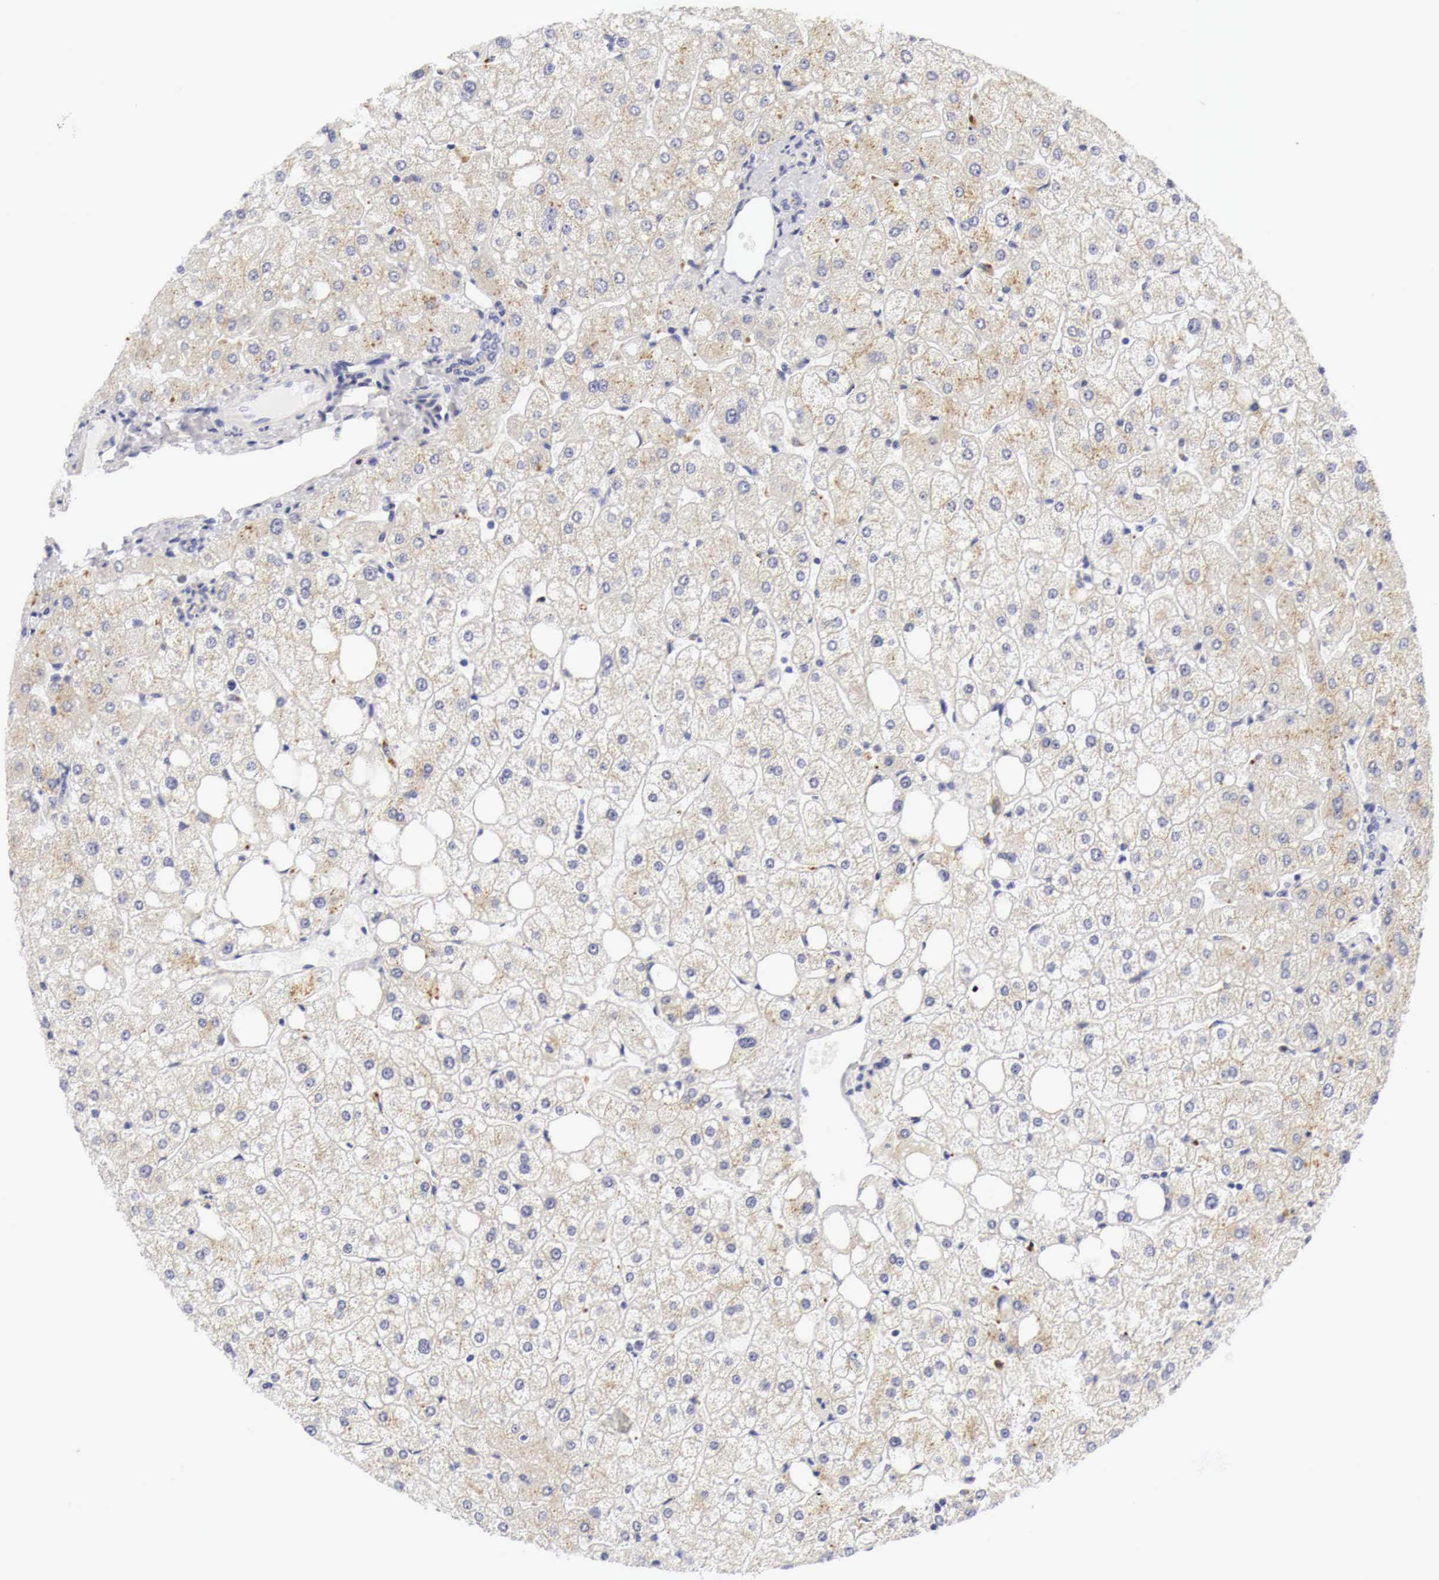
{"staining": {"intensity": "negative", "quantity": "none", "location": "none"}, "tissue": "liver", "cell_type": "Cholangiocytes", "image_type": "normal", "snomed": [{"axis": "morphology", "description": "Normal tissue, NOS"}, {"axis": "topography", "description": "Liver"}], "caption": "This is an IHC micrograph of unremarkable liver. There is no staining in cholangiocytes.", "gene": "CASP3", "patient": {"sex": "male", "age": 35}}